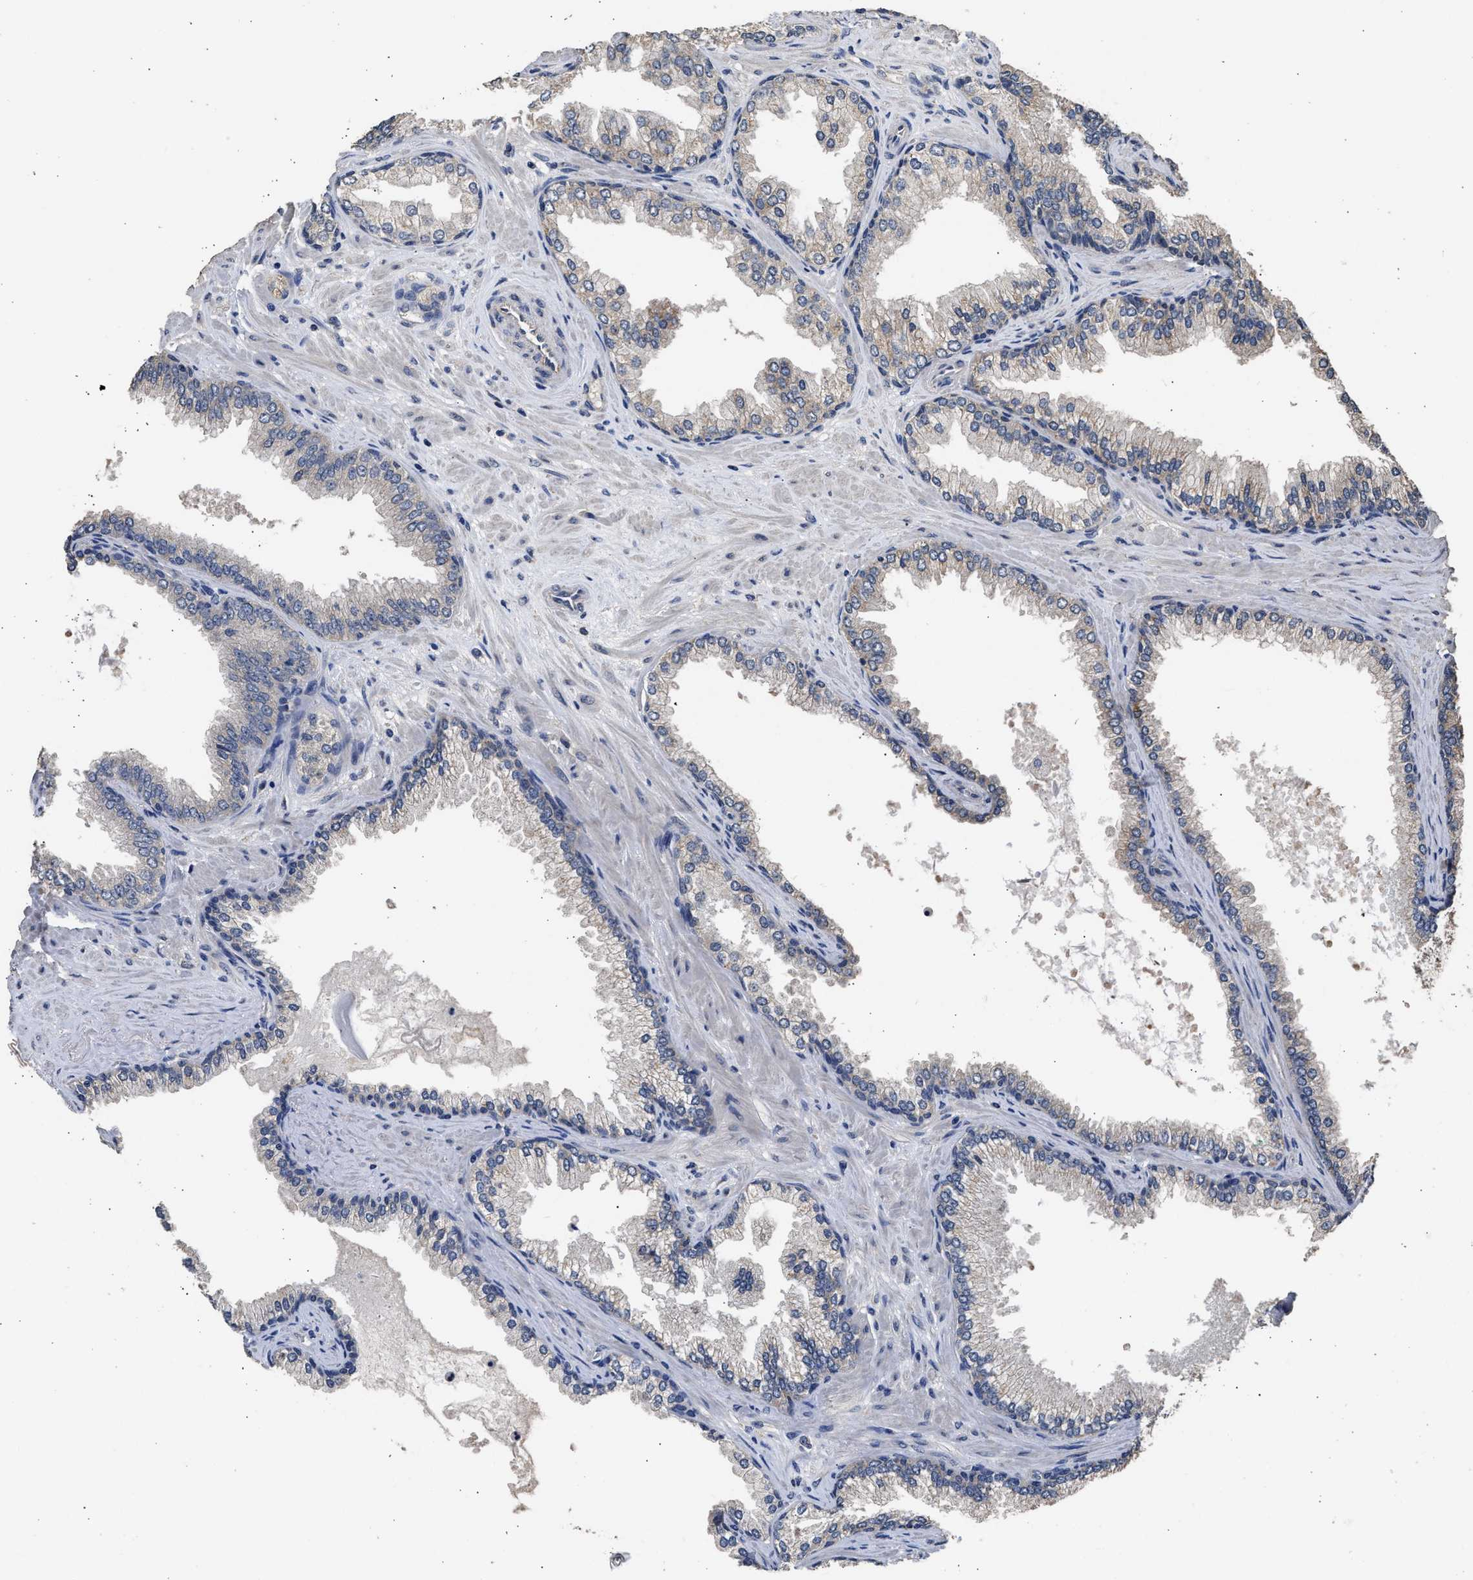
{"staining": {"intensity": "negative", "quantity": "none", "location": "none"}, "tissue": "prostate cancer", "cell_type": "Tumor cells", "image_type": "cancer", "snomed": [{"axis": "morphology", "description": "Adenocarcinoma, High grade"}, {"axis": "topography", "description": "Prostate"}], "caption": "This histopathology image is of prostate cancer (high-grade adenocarcinoma) stained with IHC to label a protein in brown with the nuclei are counter-stained blue. There is no positivity in tumor cells.", "gene": "SPINT2", "patient": {"sex": "male", "age": 71}}